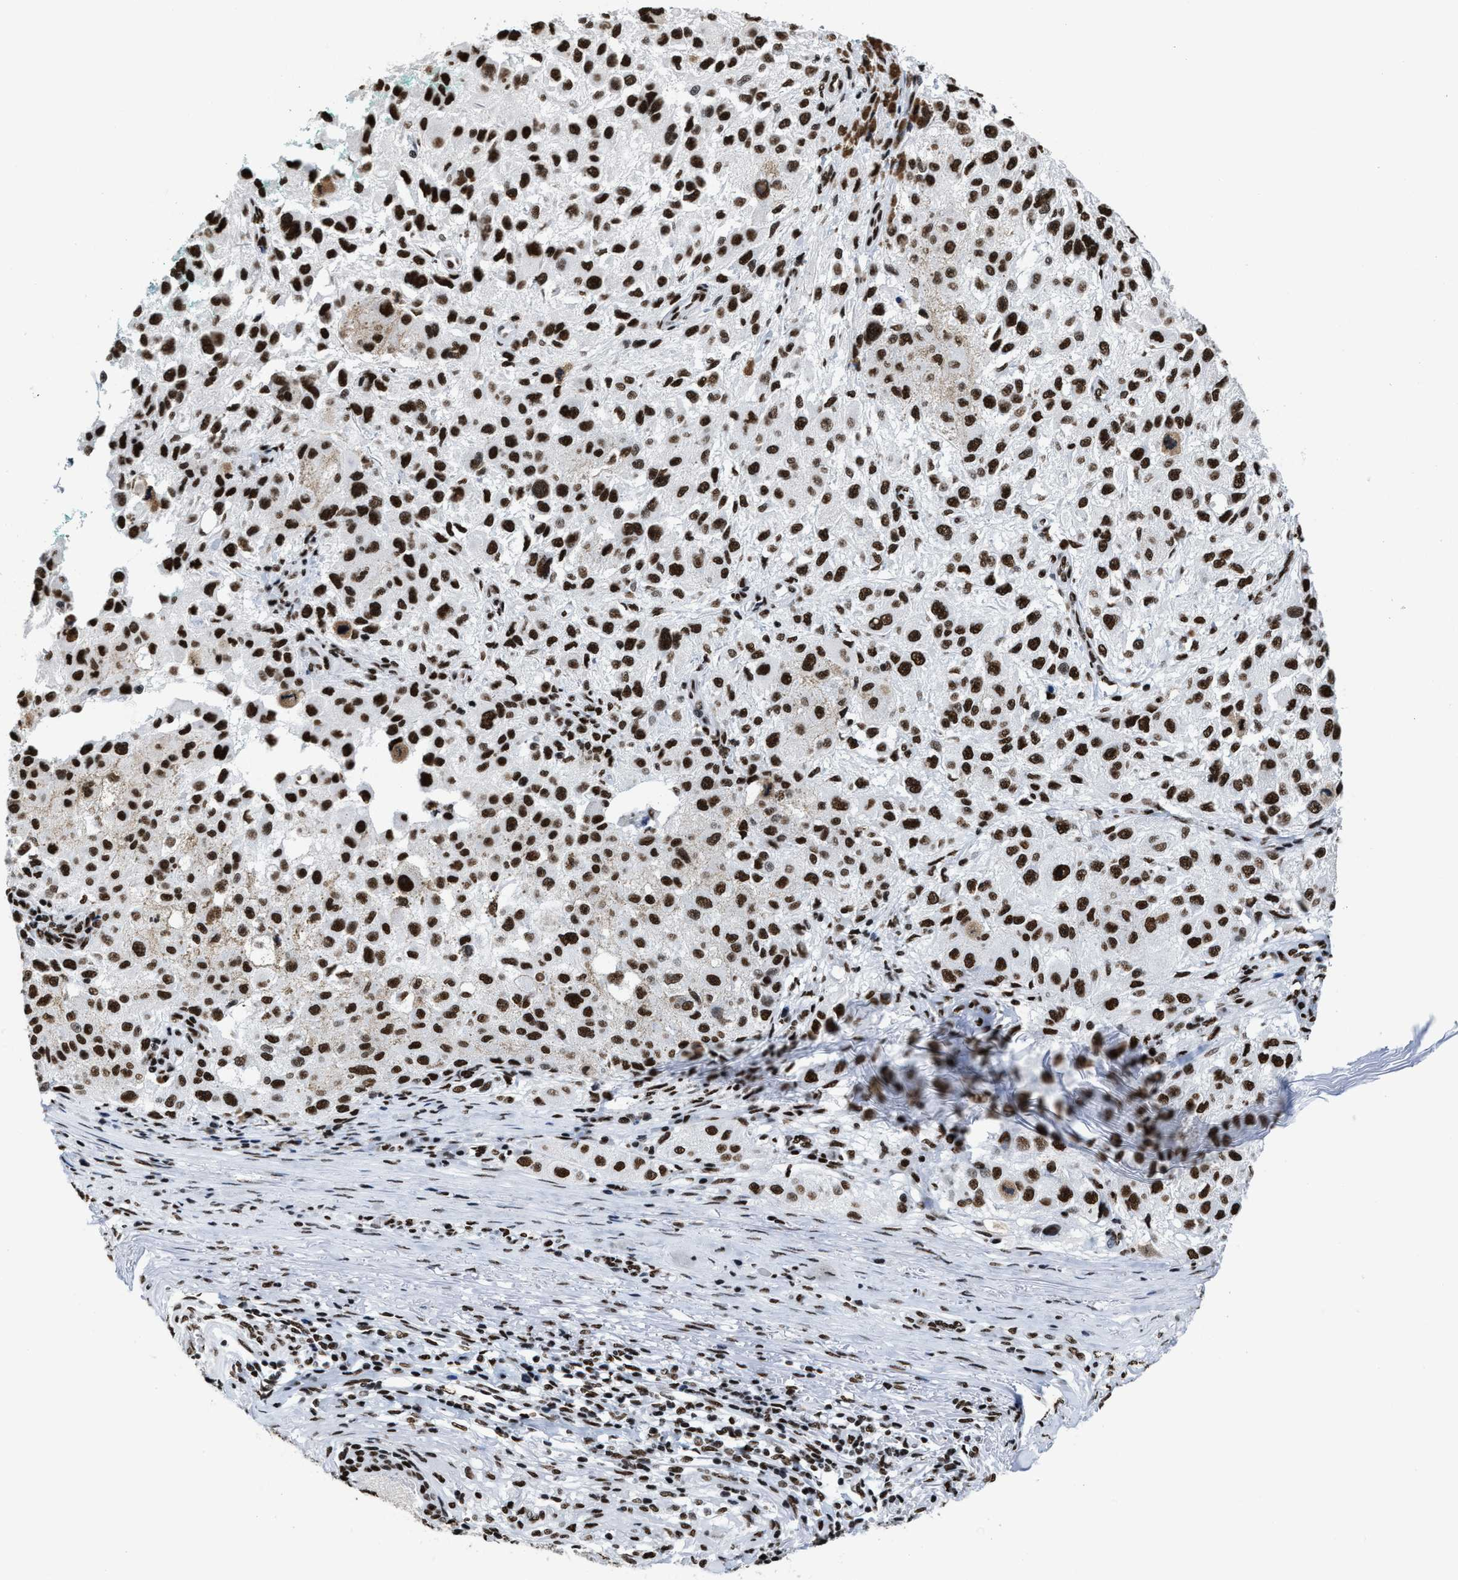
{"staining": {"intensity": "strong", "quantity": ">75%", "location": "nuclear"}, "tissue": "melanoma", "cell_type": "Tumor cells", "image_type": "cancer", "snomed": [{"axis": "morphology", "description": "Necrosis, NOS"}, {"axis": "morphology", "description": "Malignant melanoma, NOS"}, {"axis": "topography", "description": "Skin"}], "caption": "IHC of melanoma displays high levels of strong nuclear positivity in about >75% of tumor cells.", "gene": "SMARCC2", "patient": {"sex": "female", "age": 87}}